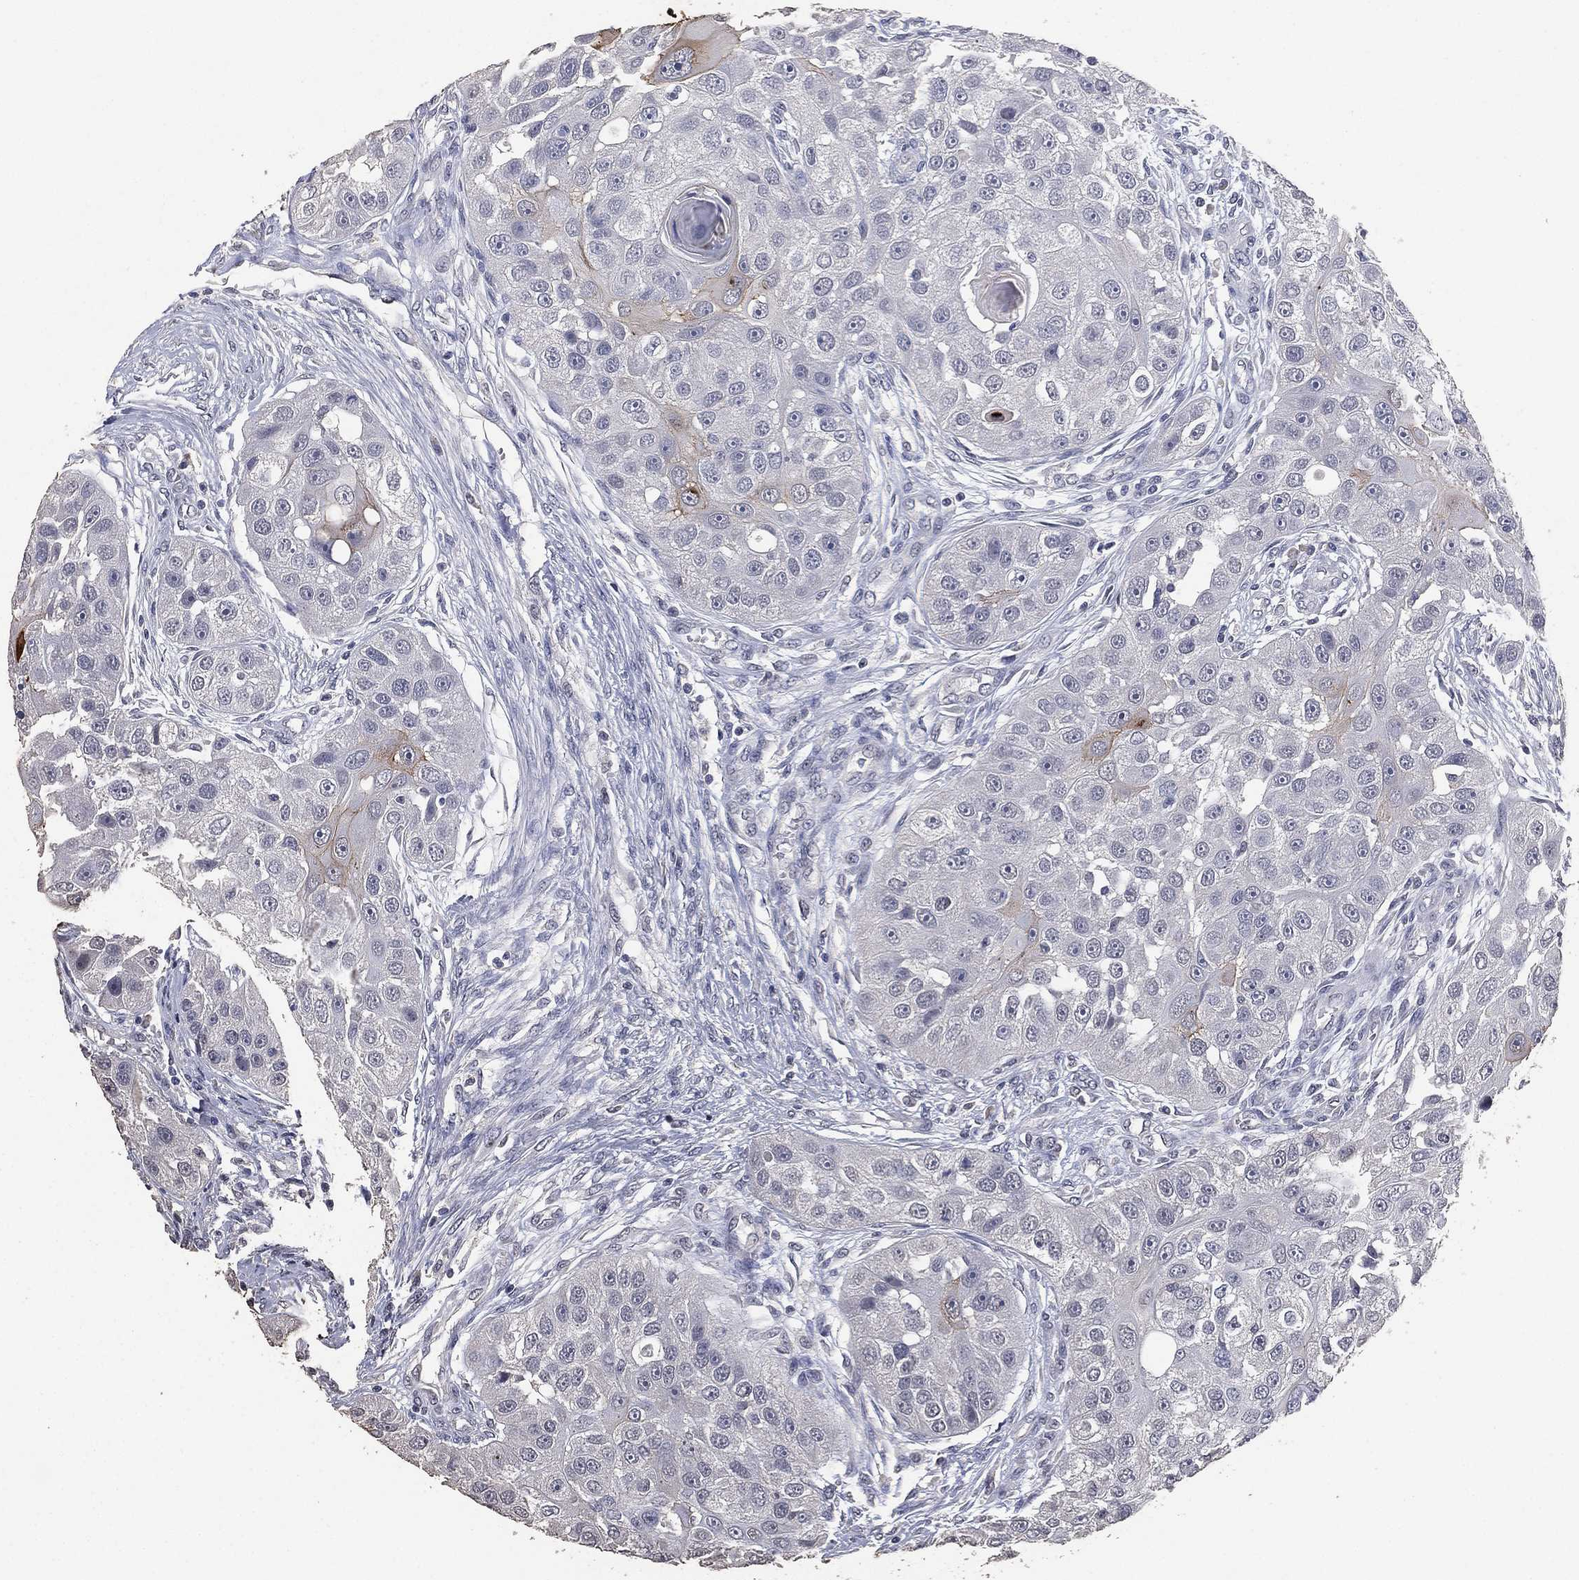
{"staining": {"intensity": "moderate", "quantity": "<25%", "location": "cytoplasmic/membranous"}, "tissue": "head and neck cancer", "cell_type": "Tumor cells", "image_type": "cancer", "snomed": [{"axis": "morphology", "description": "Normal tissue, NOS"}, {"axis": "morphology", "description": "Squamous cell carcinoma, NOS"}, {"axis": "topography", "description": "Skeletal muscle"}, {"axis": "topography", "description": "Head-Neck"}], "caption": "Head and neck cancer (squamous cell carcinoma) tissue displays moderate cytoplasmic/membranous positivity in approximately <25% of tumor cells, visualized by immunohistochemistry. Immunohistochemistry stains the protein of interest in brown and the nuclei are stained blue.", "gene": "DSG1", "patient": {"sex": "male", "age": 51}}